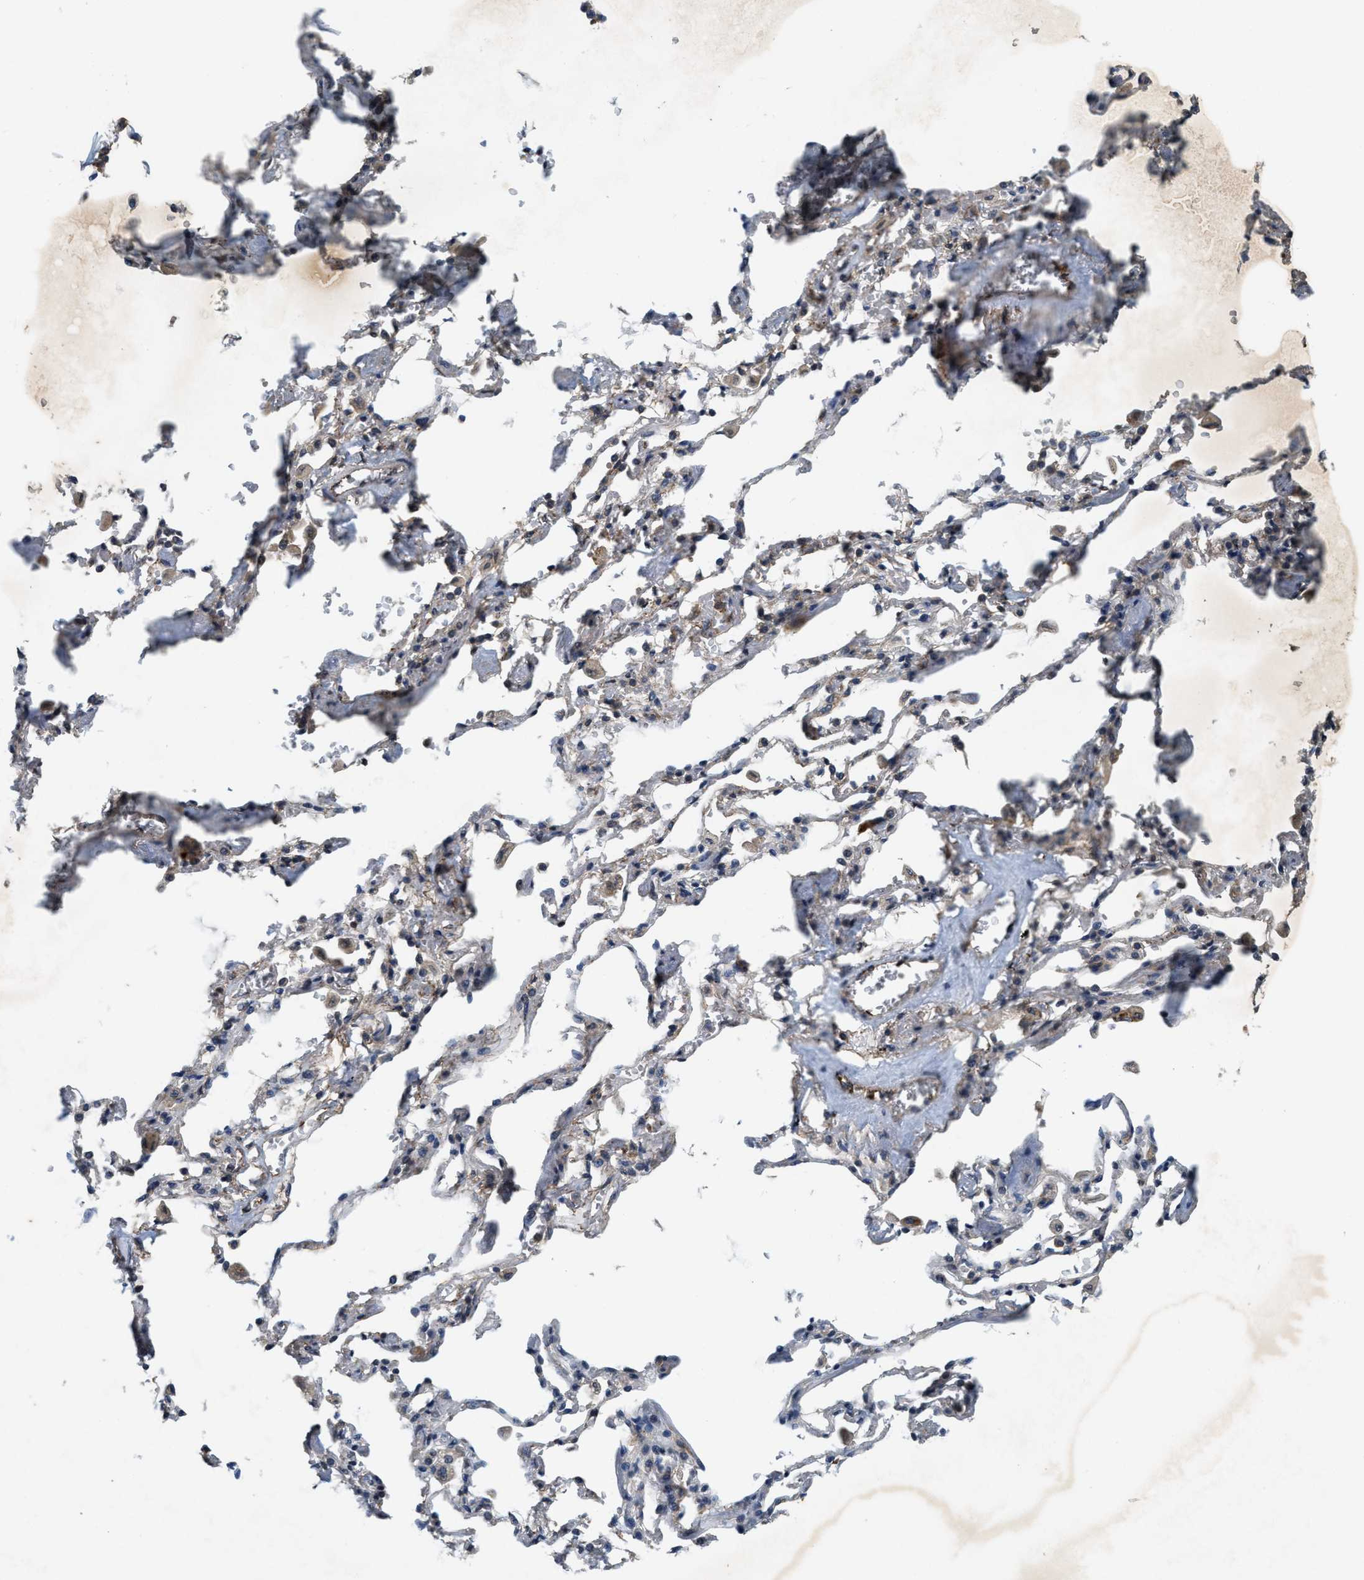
{"staining": {"intensity": "moderate", "quantity": "25%-75%", "location": "cytoplasmic/membranous"}, "tissue": "adipose tissue", "cell_type": "Adipocytes", "image_type": "normal", "snomed": [{"axis": "morphology", "description": "Normal tissue, NOS"}, {"axis": "topography", "description": "Cartilage tissue"}, {"axis": "topography", "description": "Lung"}], "caption": "The photomicrograph shows a brown stain indicating the presence of a protein in the cytoplasmic/membranous of adipocytes in adipose tissue.", "gene": "ARHGEF5", "patient": {"sex": "female", "age": 77}}